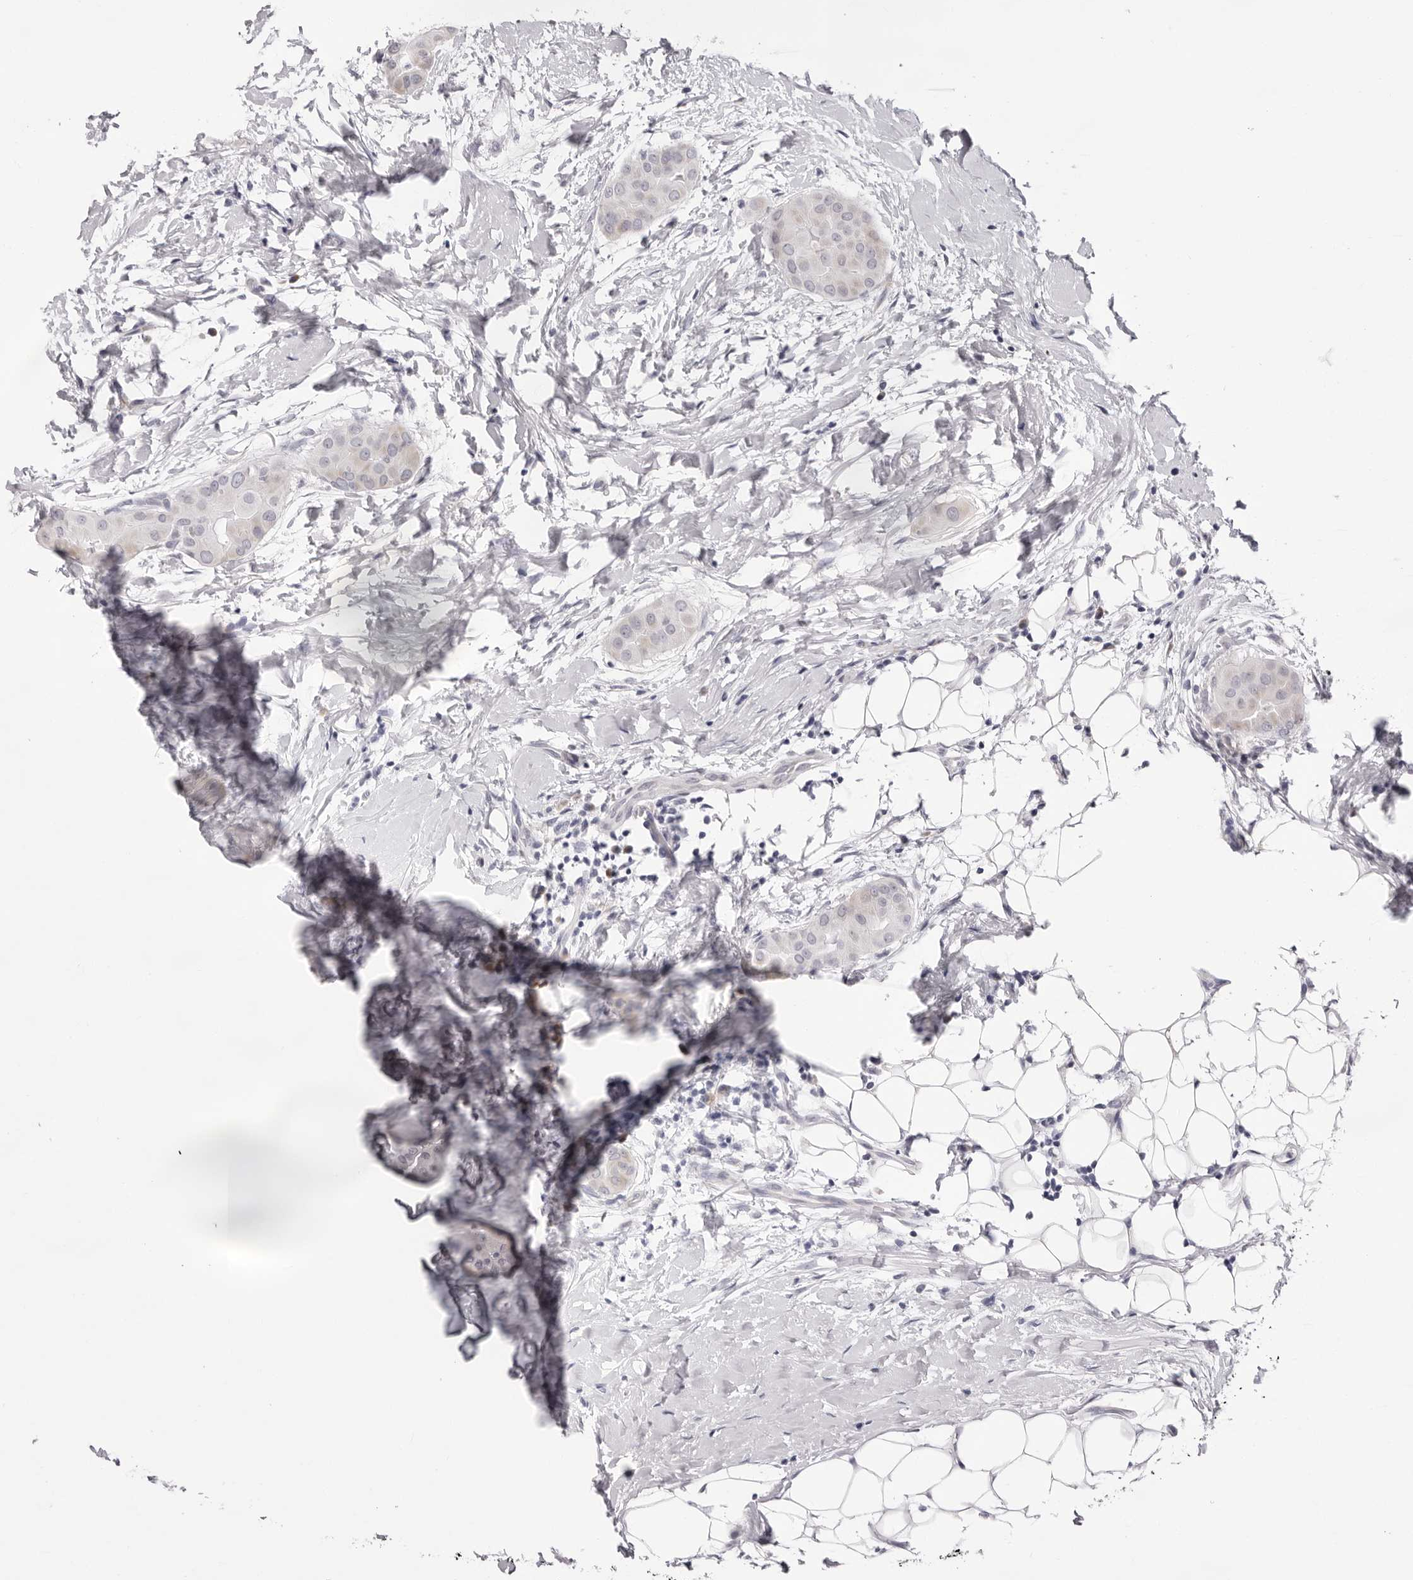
{"staining": {"intensity": "negative", "quantity": "none", "location": "none"}, "tissue": "thyroid cancer", "cell_type": "Tumor cells", "image_type": "cancer", "snomed": [{"axis": "morphology", "description": "Papillary adenocarcinoma, NOS"}, {"axis": "topography", "description": "Thyroid gland"}], "caption": "This is a micrograph of IHC staining of thyroid cancer (papillary adenocarcinoma), which shows no staining in tumor cells.", "gene": "SMIM2", "patient": {"sex": "male", "age": 33}}